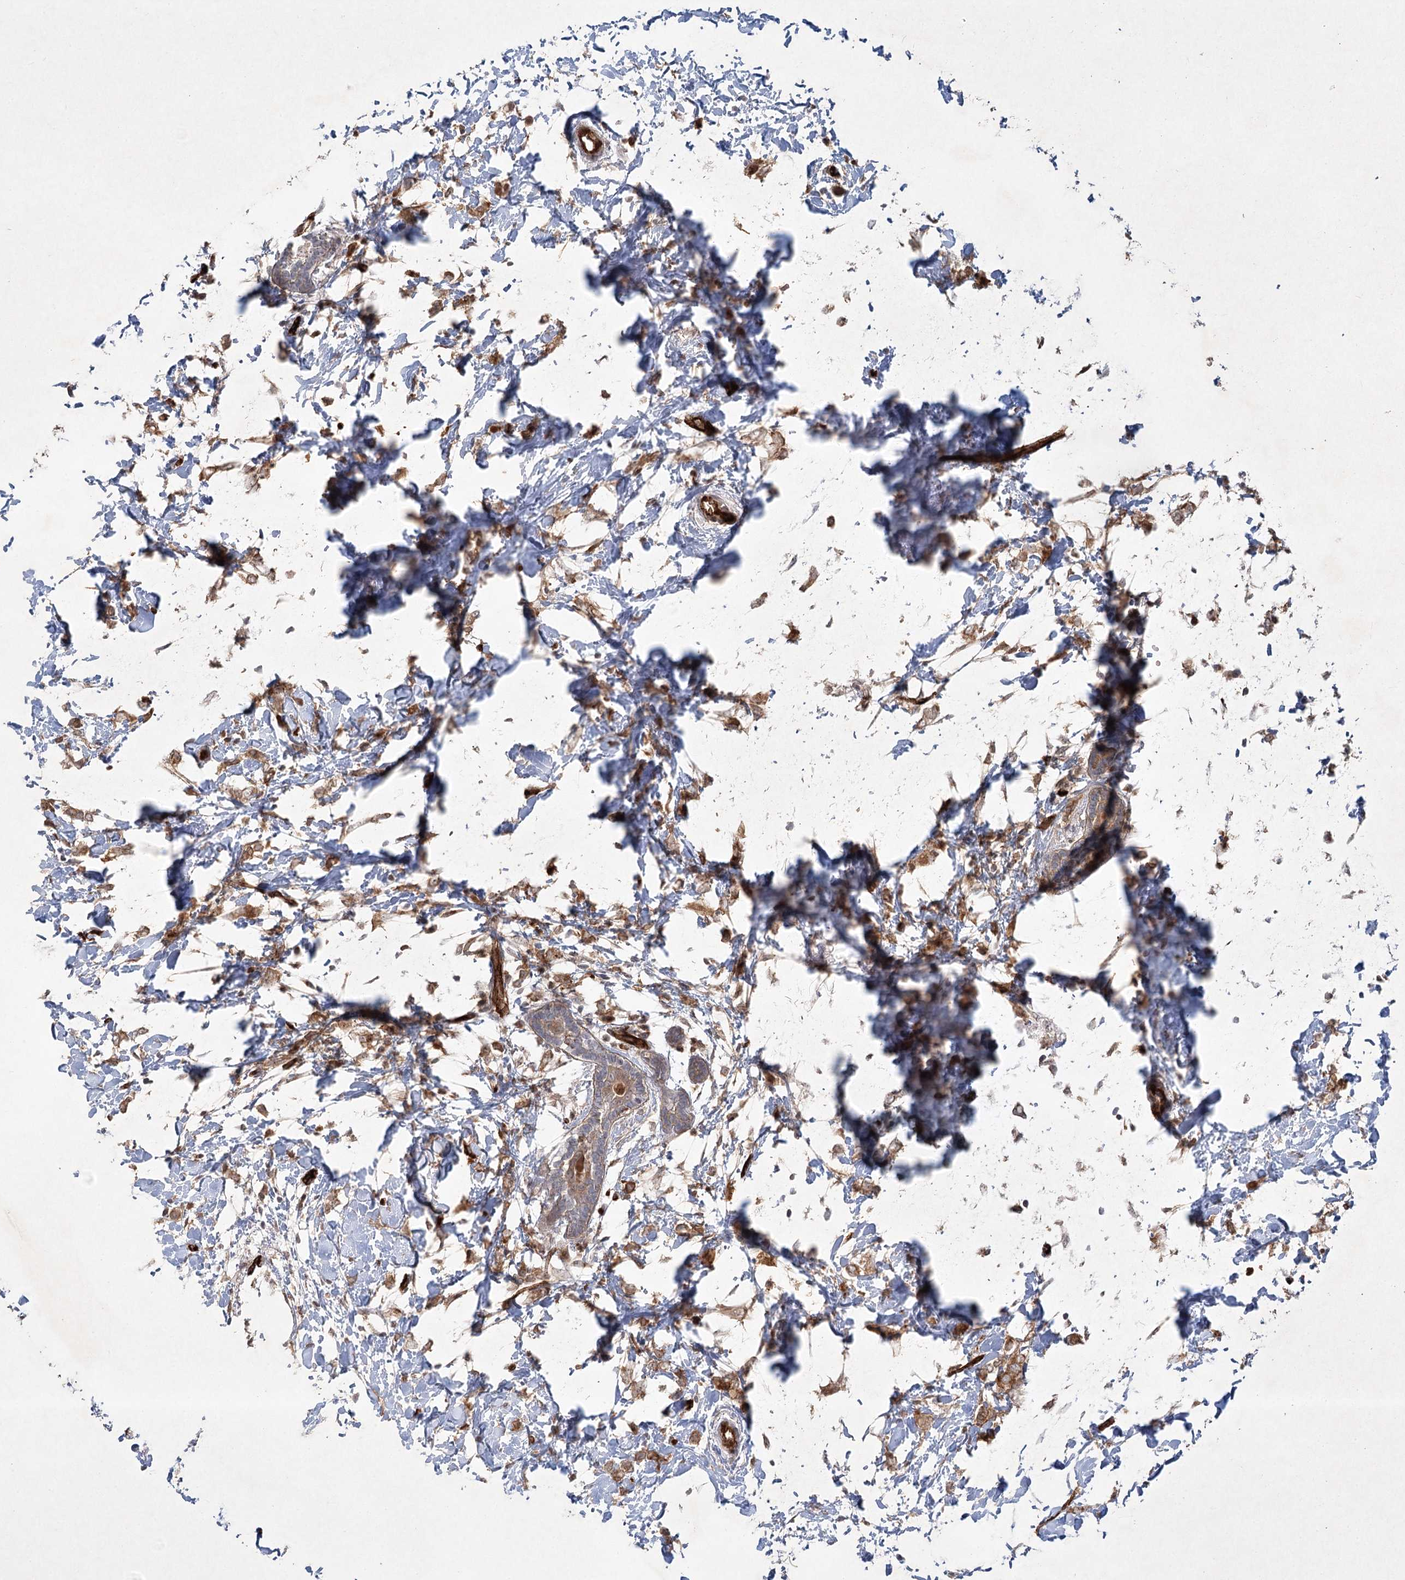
{"staining": {"intensity": "moderate", "quantity": ">75%", "location": "cytoplasmic/membranous"}, "tissue": "breast cancer", "cell_type": "Tumor cells", "image_type": "cancer", "snomed": [{"axis": "morphology", "description": "Normal tissue, NOS"}, {"axis": "morphology", "description": "Lobular carcinoma"}, {"axis": "topography", "description": "Breast"}], "caption": "Brown immunohistochemical staining in breast lobular carcinoma displays moderate cytoplasmic/membranous expression in about >75% of tumor cells.", "gene": "ARHGAP31", "patient": {"sex": "female", "age": 47}}